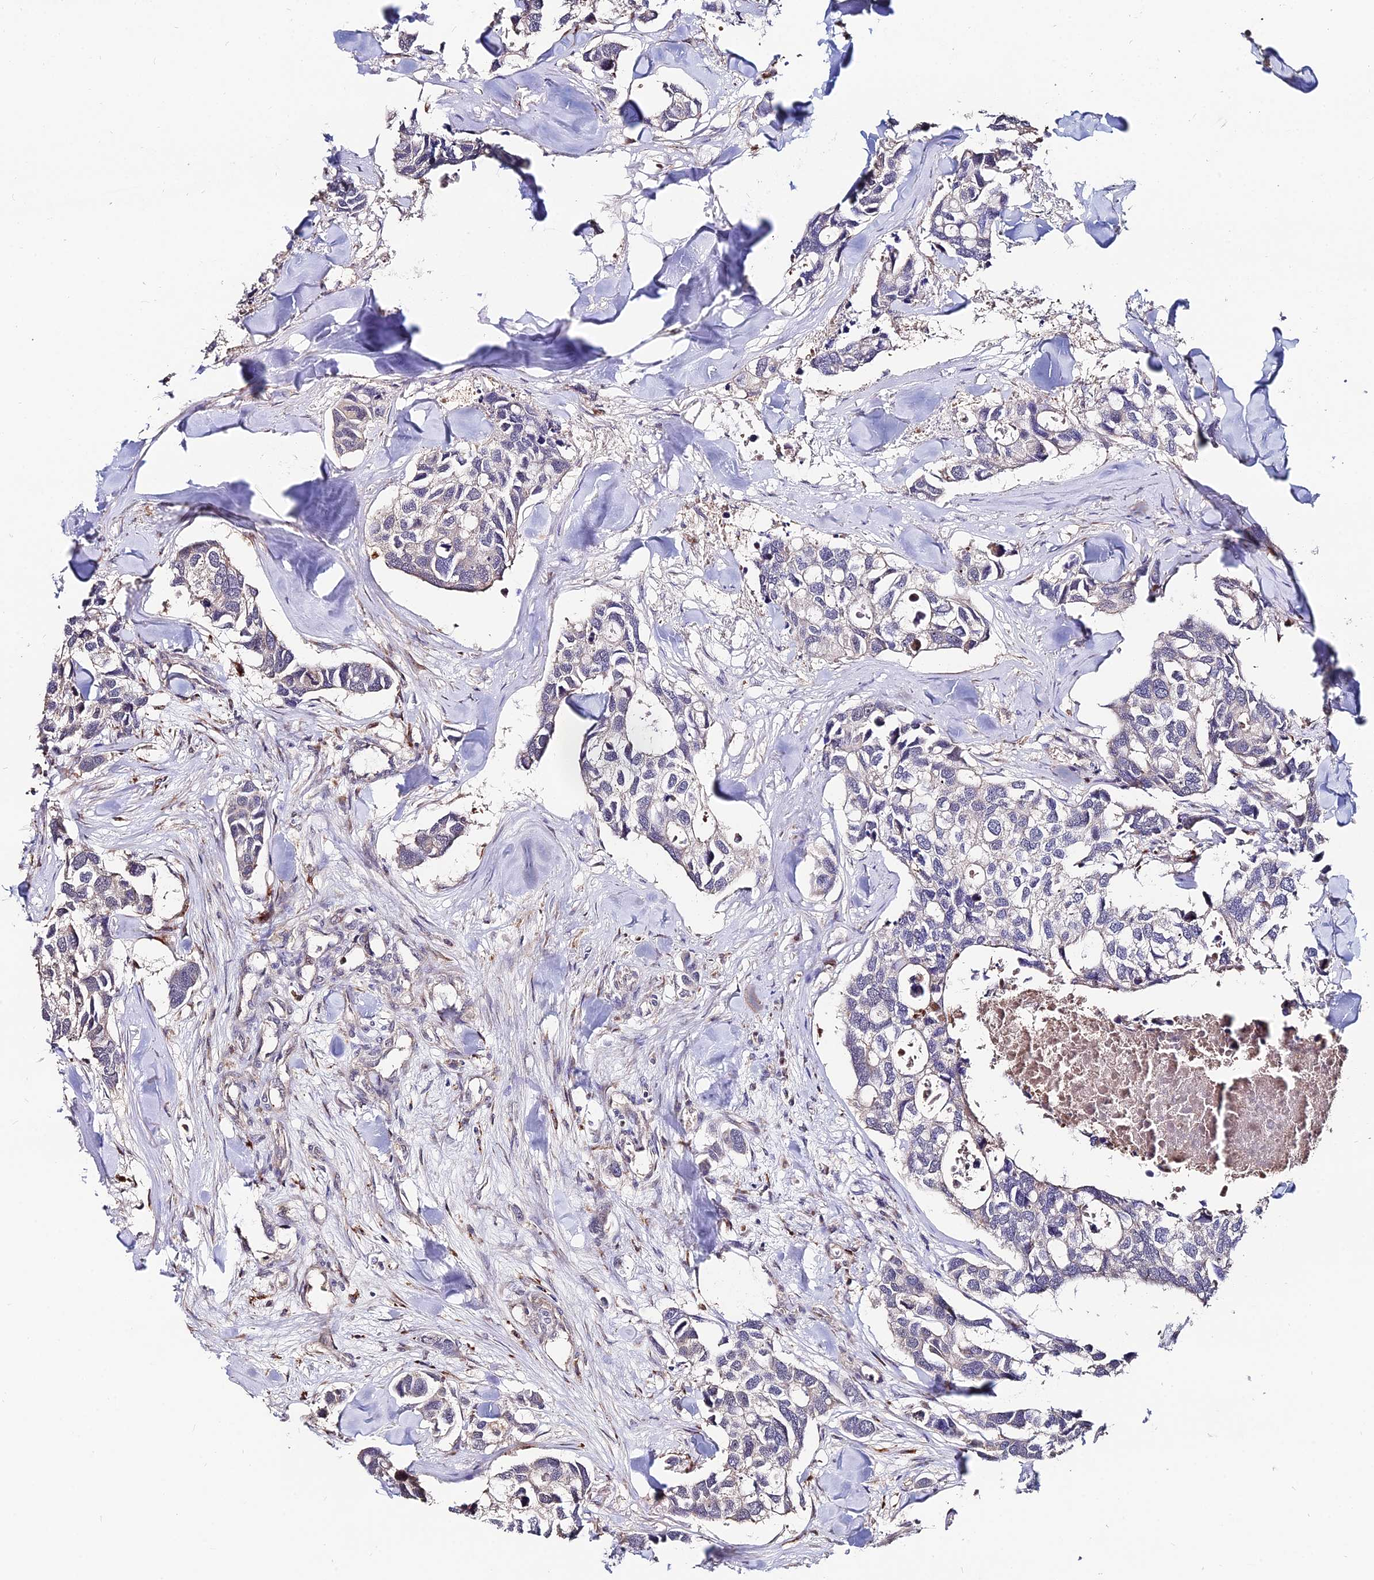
{"staining": {"intensity": "negative", "quantity": "none", "location": "none"}, "tissue": "breast cancer", "cell_type": "Tumor cells", "image_type": "cancer", "snomed": [{"axis": "morphology", "description": "Duct carcinoma"}, {"axis": "topography", "description": "Breast"}], "caption": "High power microscopy histopathology image of an IHC photomicrograph of breast intraductal carcinoma, revealing no significant positivity in tumor cells. (Immunohistochemistry, brightfield microscopy, high magnification).", "gene": "ACTR5", "patient": {"sex": "female", "age": 83}}